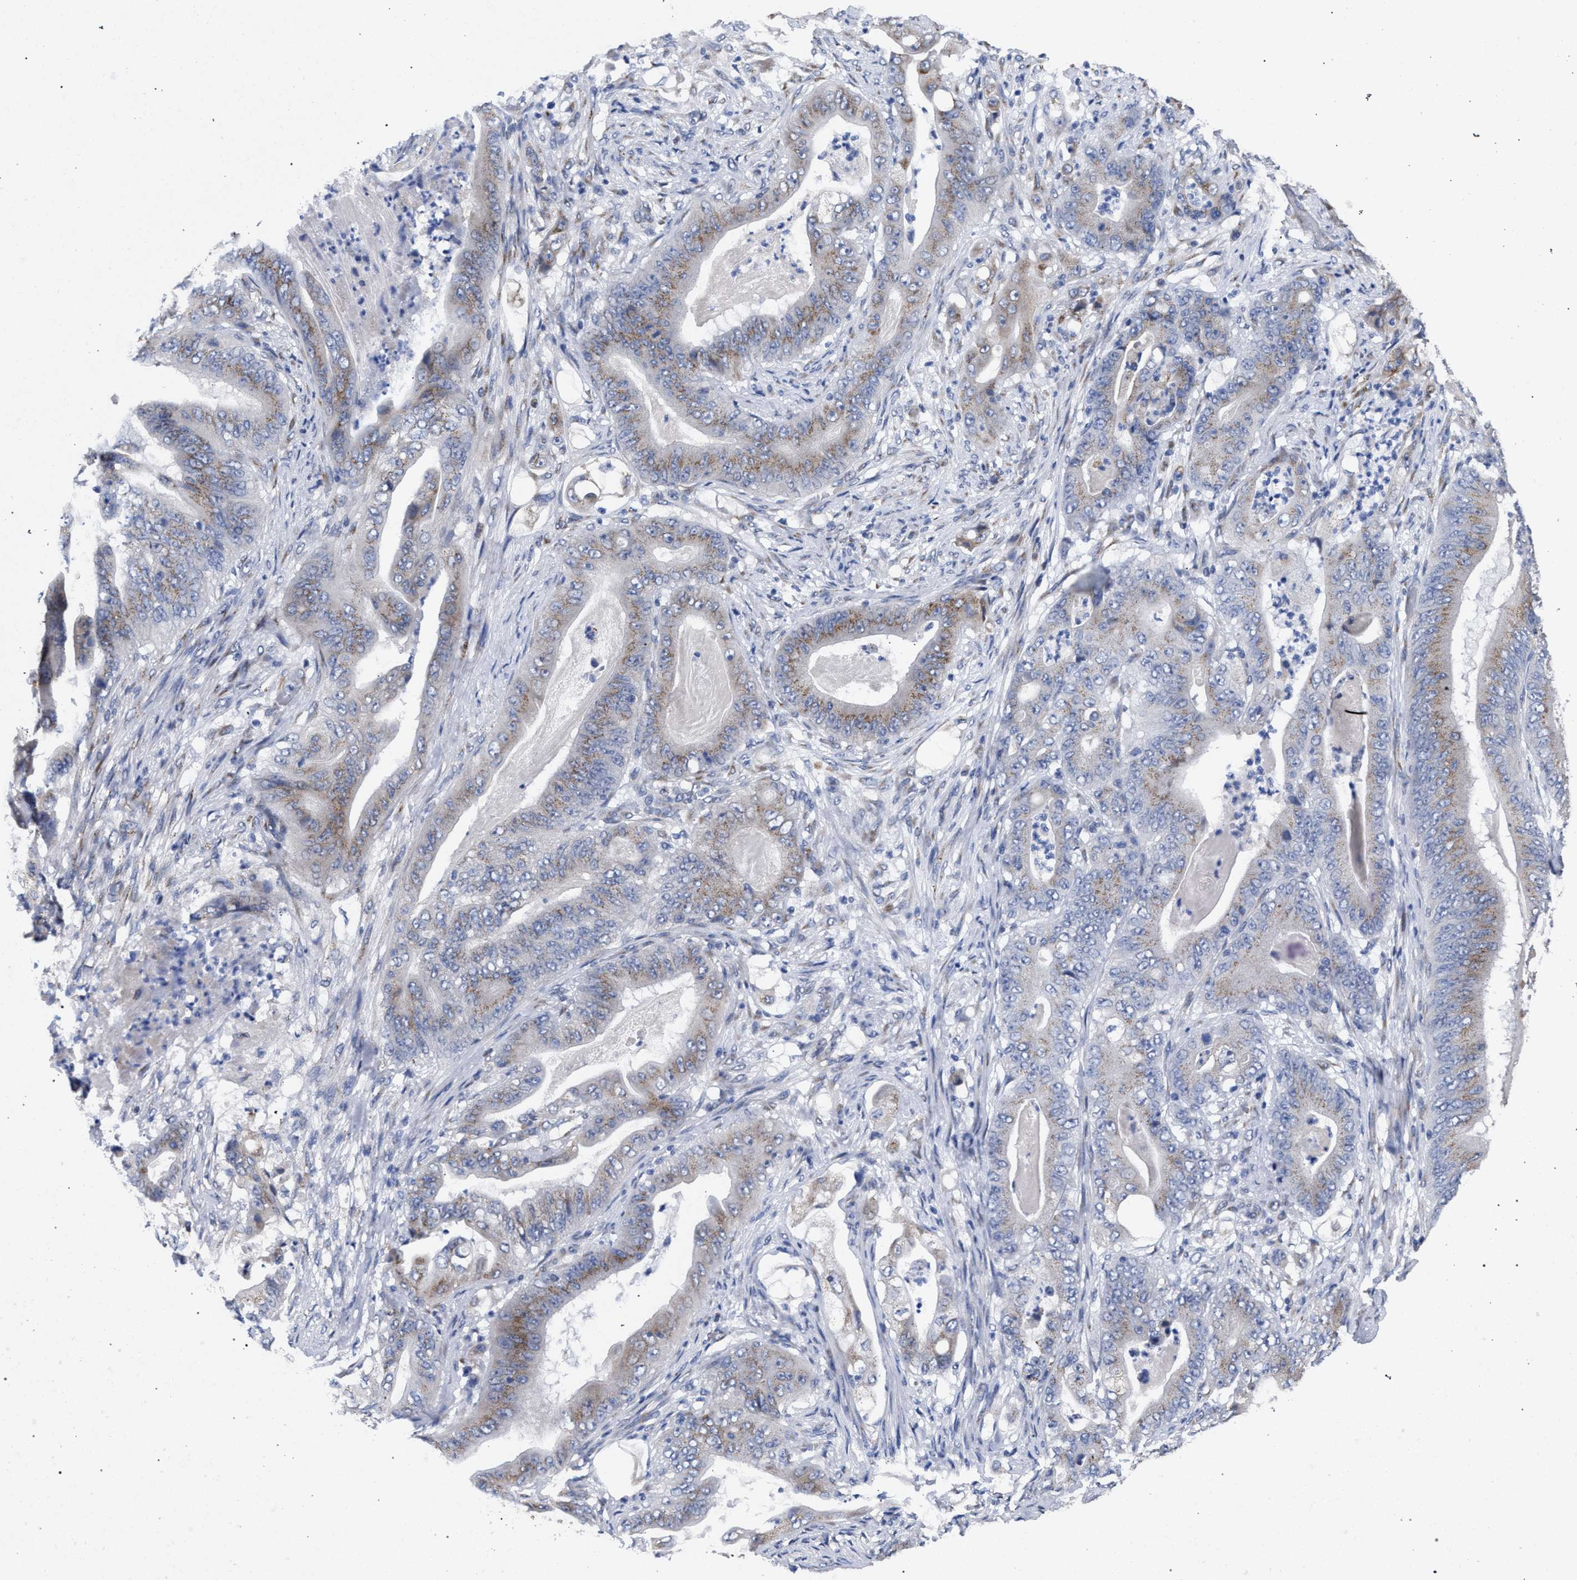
{"staining": {"intensity": "weak", "quantity": ">75%", "location": "cytoplasmic/membranous"}, "tissue": "stomach cancer", "cell_type": "Tumor cells", "image_type": "cancer", "snomed": [{"axis": "morphology", "description": "Adenocarcinoma, NOS"}, {"axis": "topography", "description": "Stomach"}], "caption": "Weak cytoplasmic/membranous protein staining is appreciated in approximately >75% of tumor cells in stomach cancer (adenocarcinoma). (DAB (3,3'-diaminobenzidine) IHC with brightfield microscopy, high magnification).", "gene": "GOLGA2", "patient": {"sex": "female", "age": 73}}